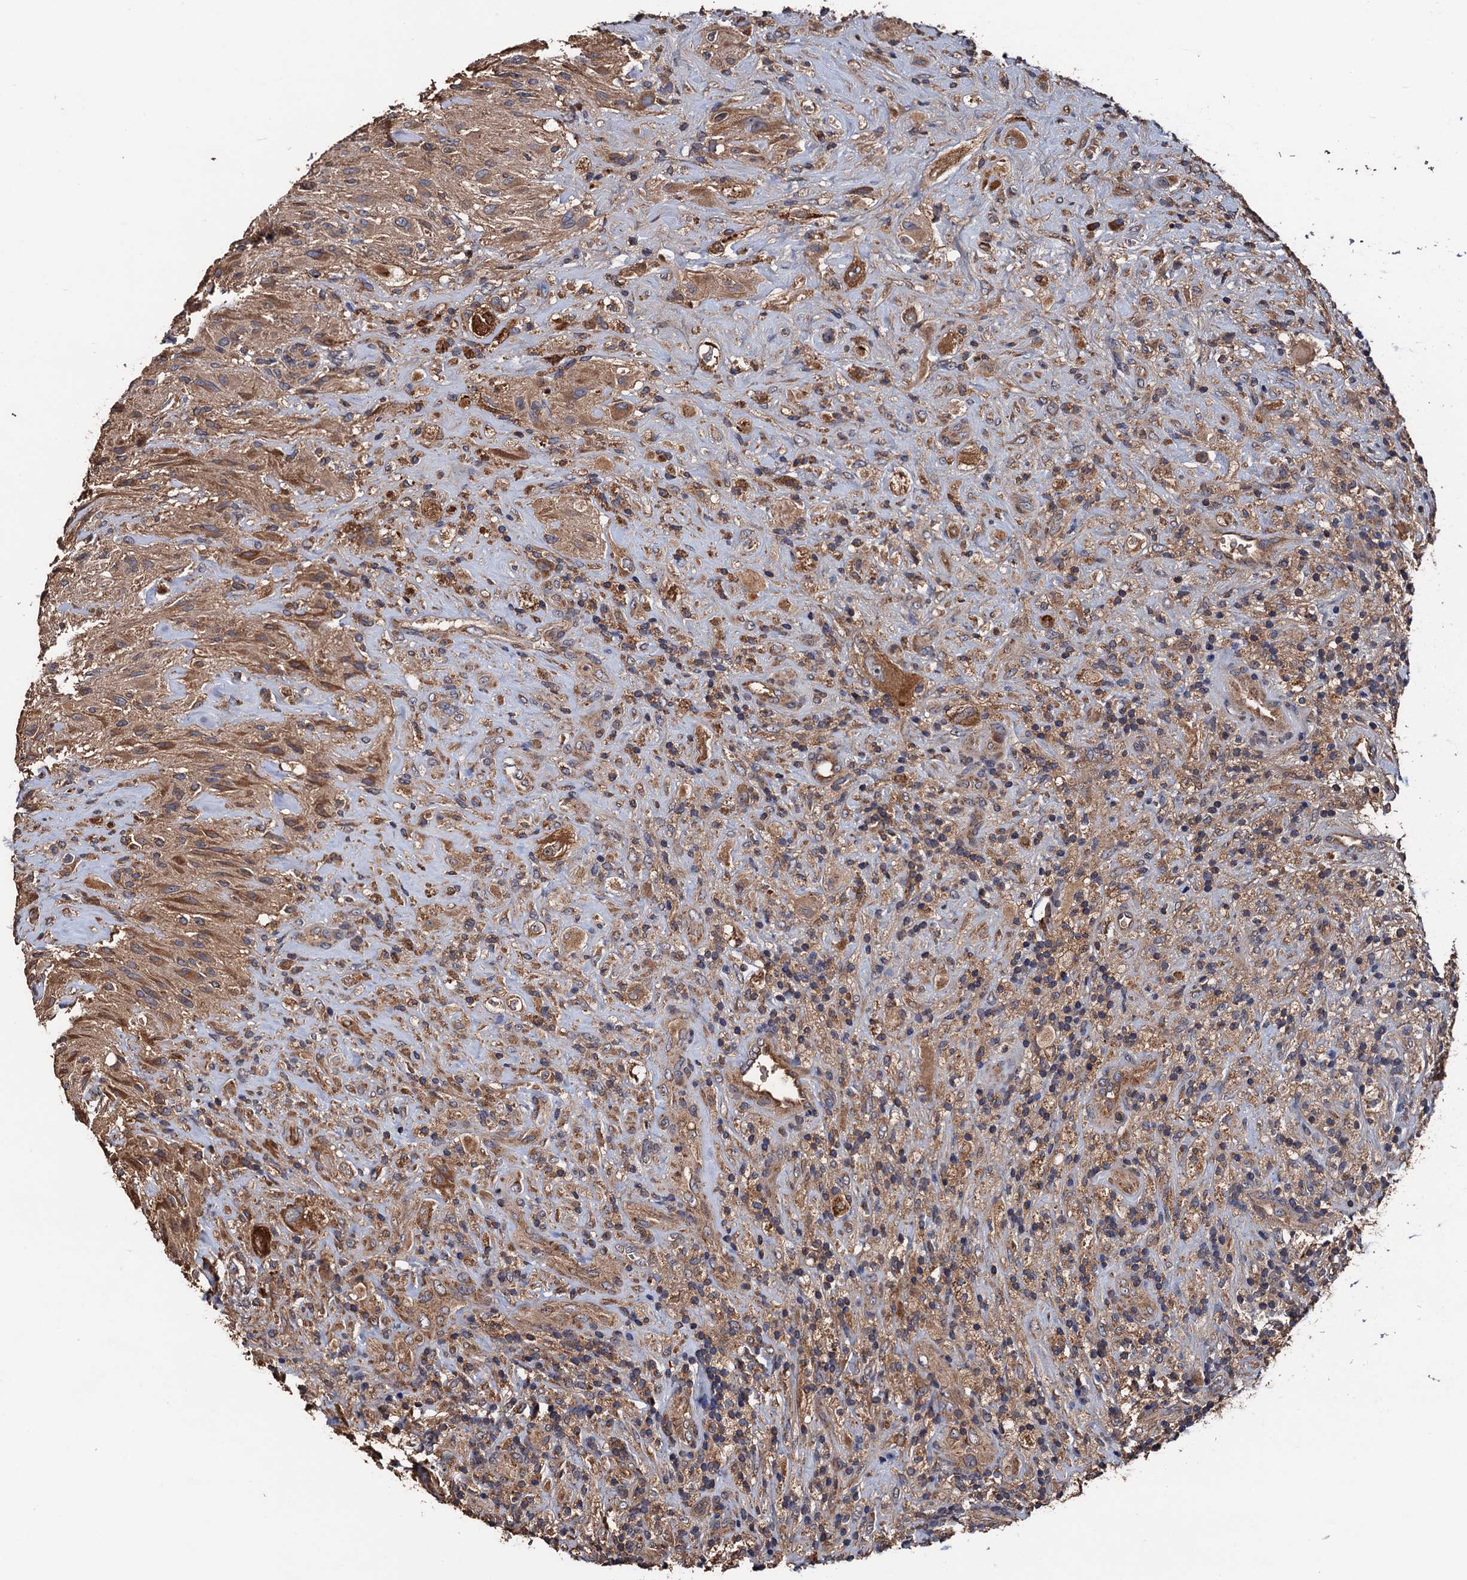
{"staining": {"intensity": "moderate", "quantity": ">75%", "location": "cytoplasmic/membranous"}, "tissue": "glioma", "cell_type": "Tumor cells", "image_type": "cancer", "snomed": [{"axis": "morphology", "description": "Glioma, malignant, High grade"}, {"axis": "topography", "description": "Brain"}], "caption": "Tumor cells exhibit moderate cytoplasmic/membranous positivity in about >75% of cells in high-grade glioma (malignant).", "gene": "RGS11", "patient": {"sex": "male", "age": 69}}